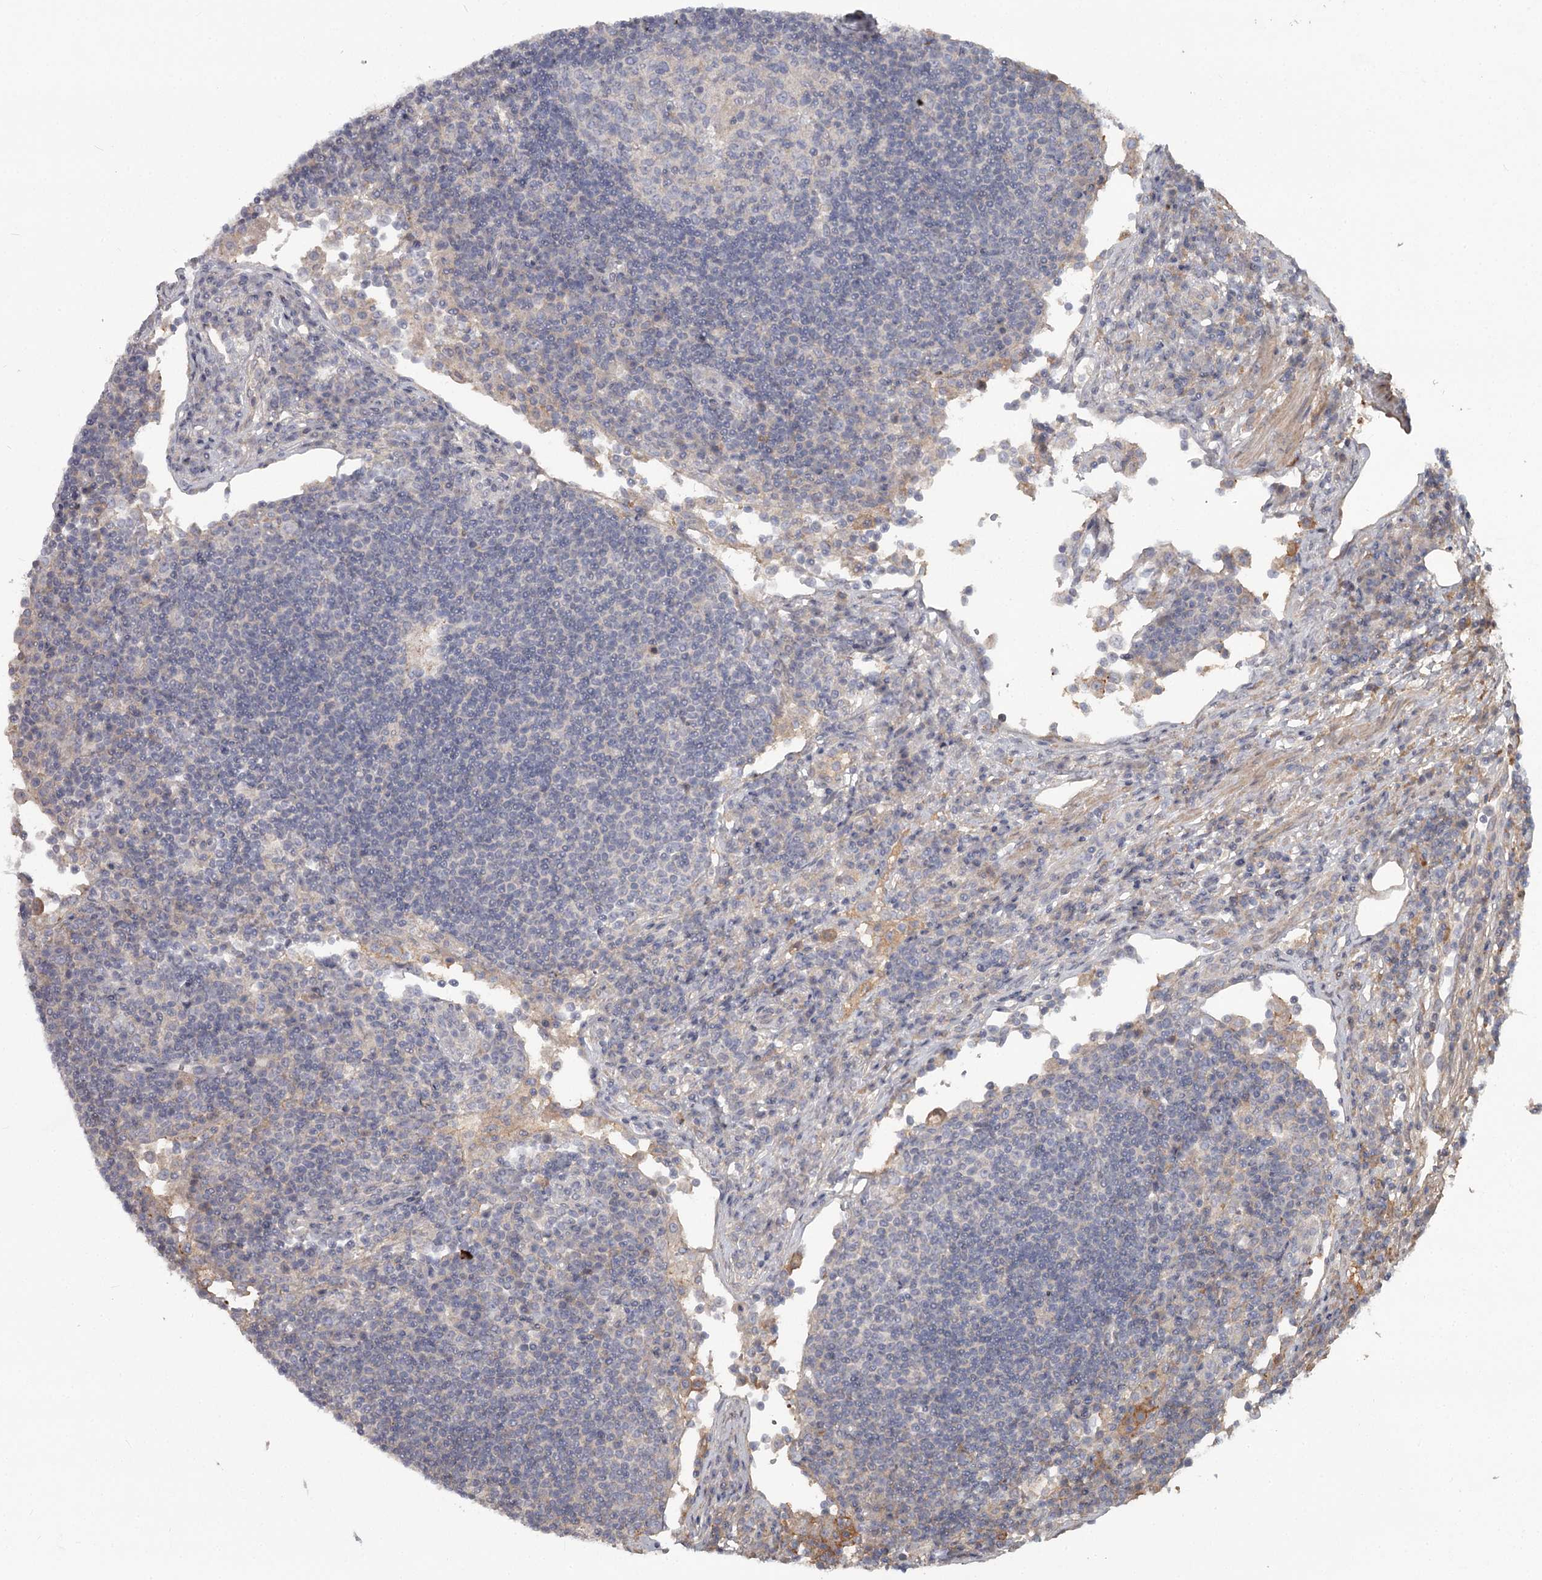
{"staining": {"intensity": "negative", "quantity": "none", "location": "none"}, "tissue": "lymph node", "cell_type": "Germinal center cells", "image_type": "normal", "snomed": [{"axis": "morphology", "description": "Normal tissue, NOS"}, {"axis": "topography", "description": "Lymph node"}], "caption": "This histopathology image is of benign lymph node stained with immunohistochemistry to label a protein in brown with the nuclei are counter-stained blue. There is no expression in germinal center cells.", "gene": "DHRS9", "patient": {"sex": "female", "age": 53}}